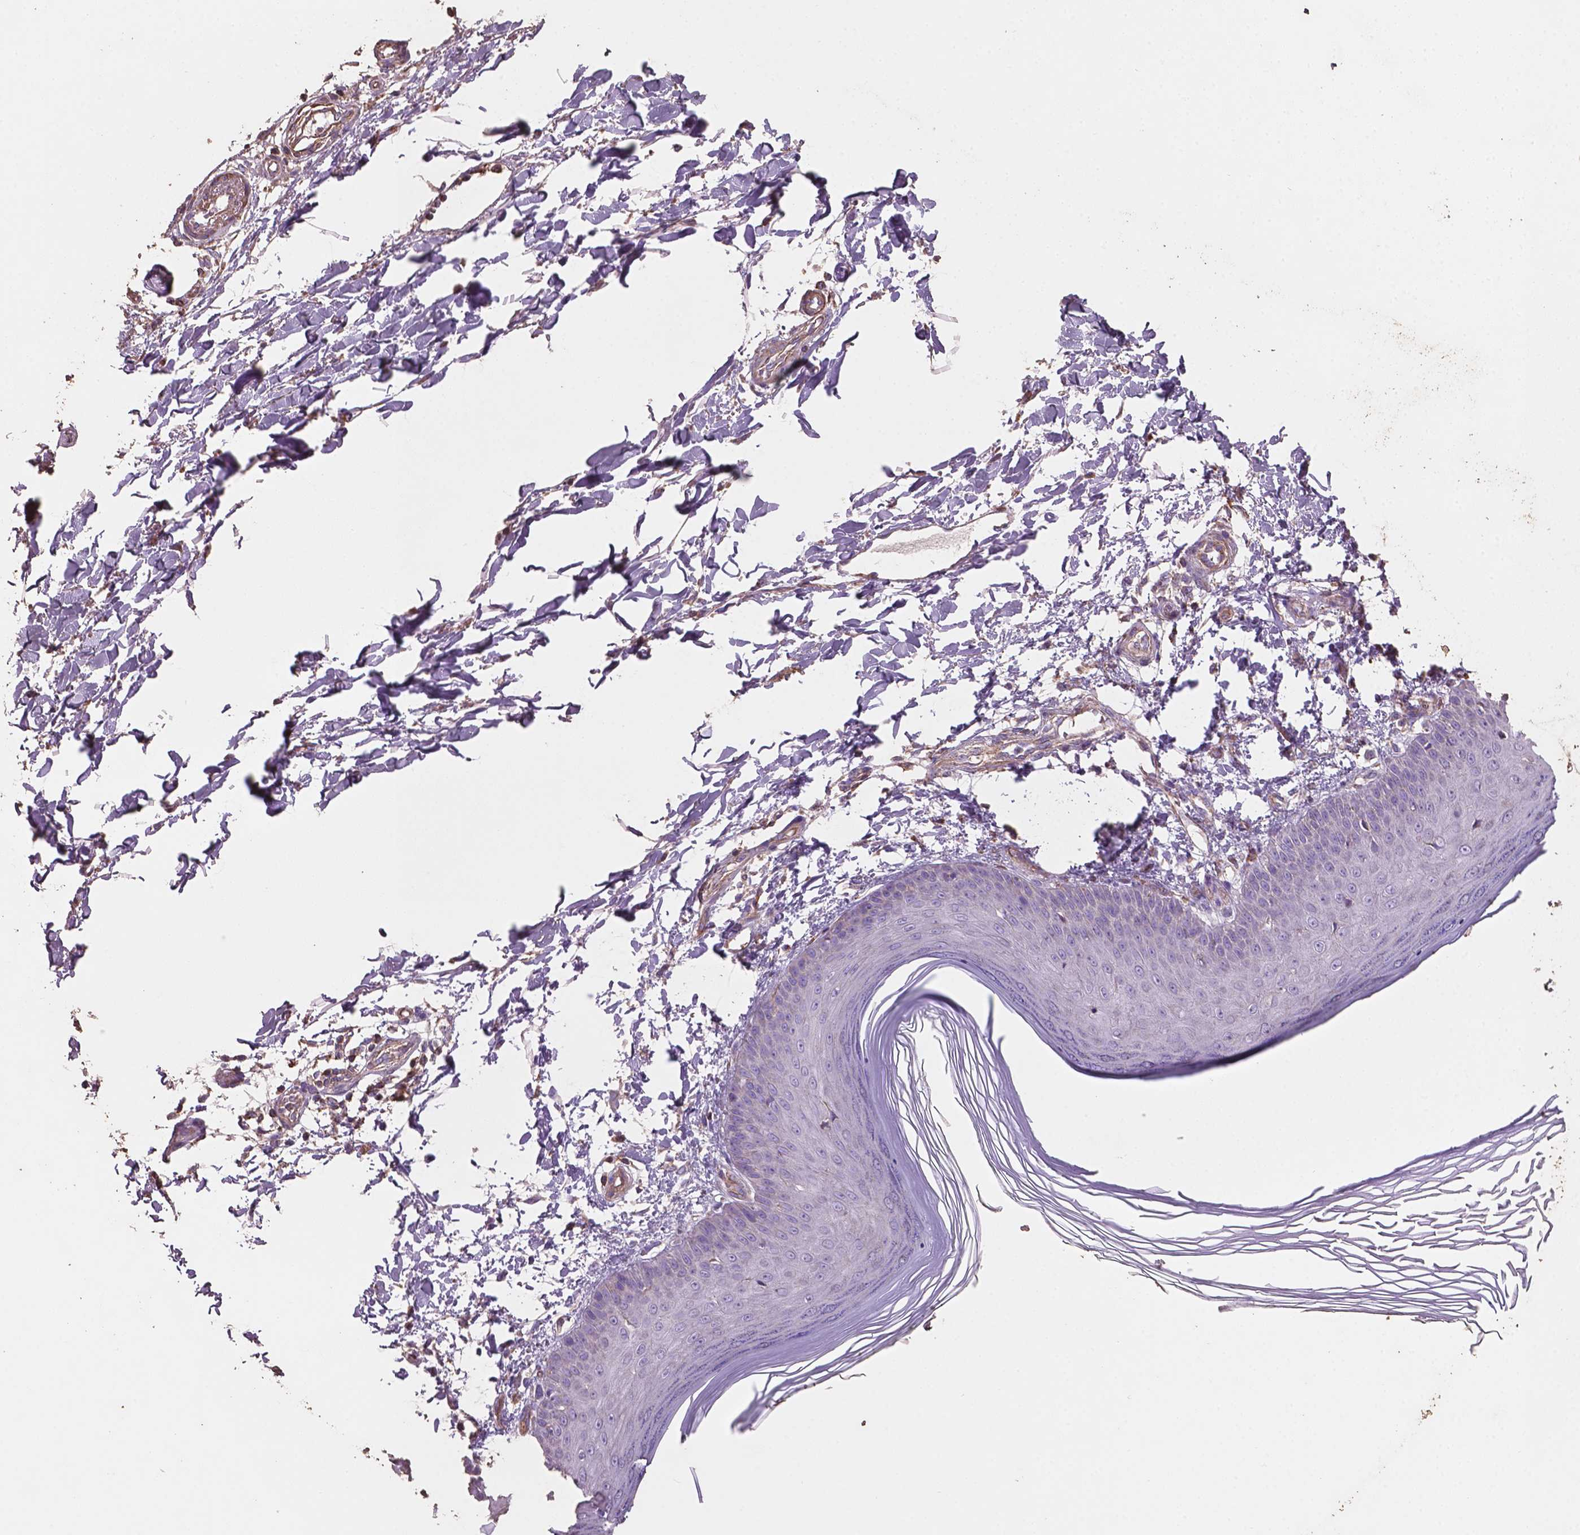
{"staining": {"intensity": "negative", "quantity": "none", "location": "none"}, "tissue": "skin", "cell_type": "Fibroblasts", "image_type": "normal", "snomed": [{"axis": "morphology", "description": "Normal tissue, NOS"}, {"axis": "topography", "description": "Skin"}], "caption": "The histopathology image demonstrates no staining of fibroblasts in normal skin. (DAB (3,3'-diaminobenzidine) IHC, high magnification).", "gene": "COMMD4", "patient": {"sex": "female", "age": 62}}